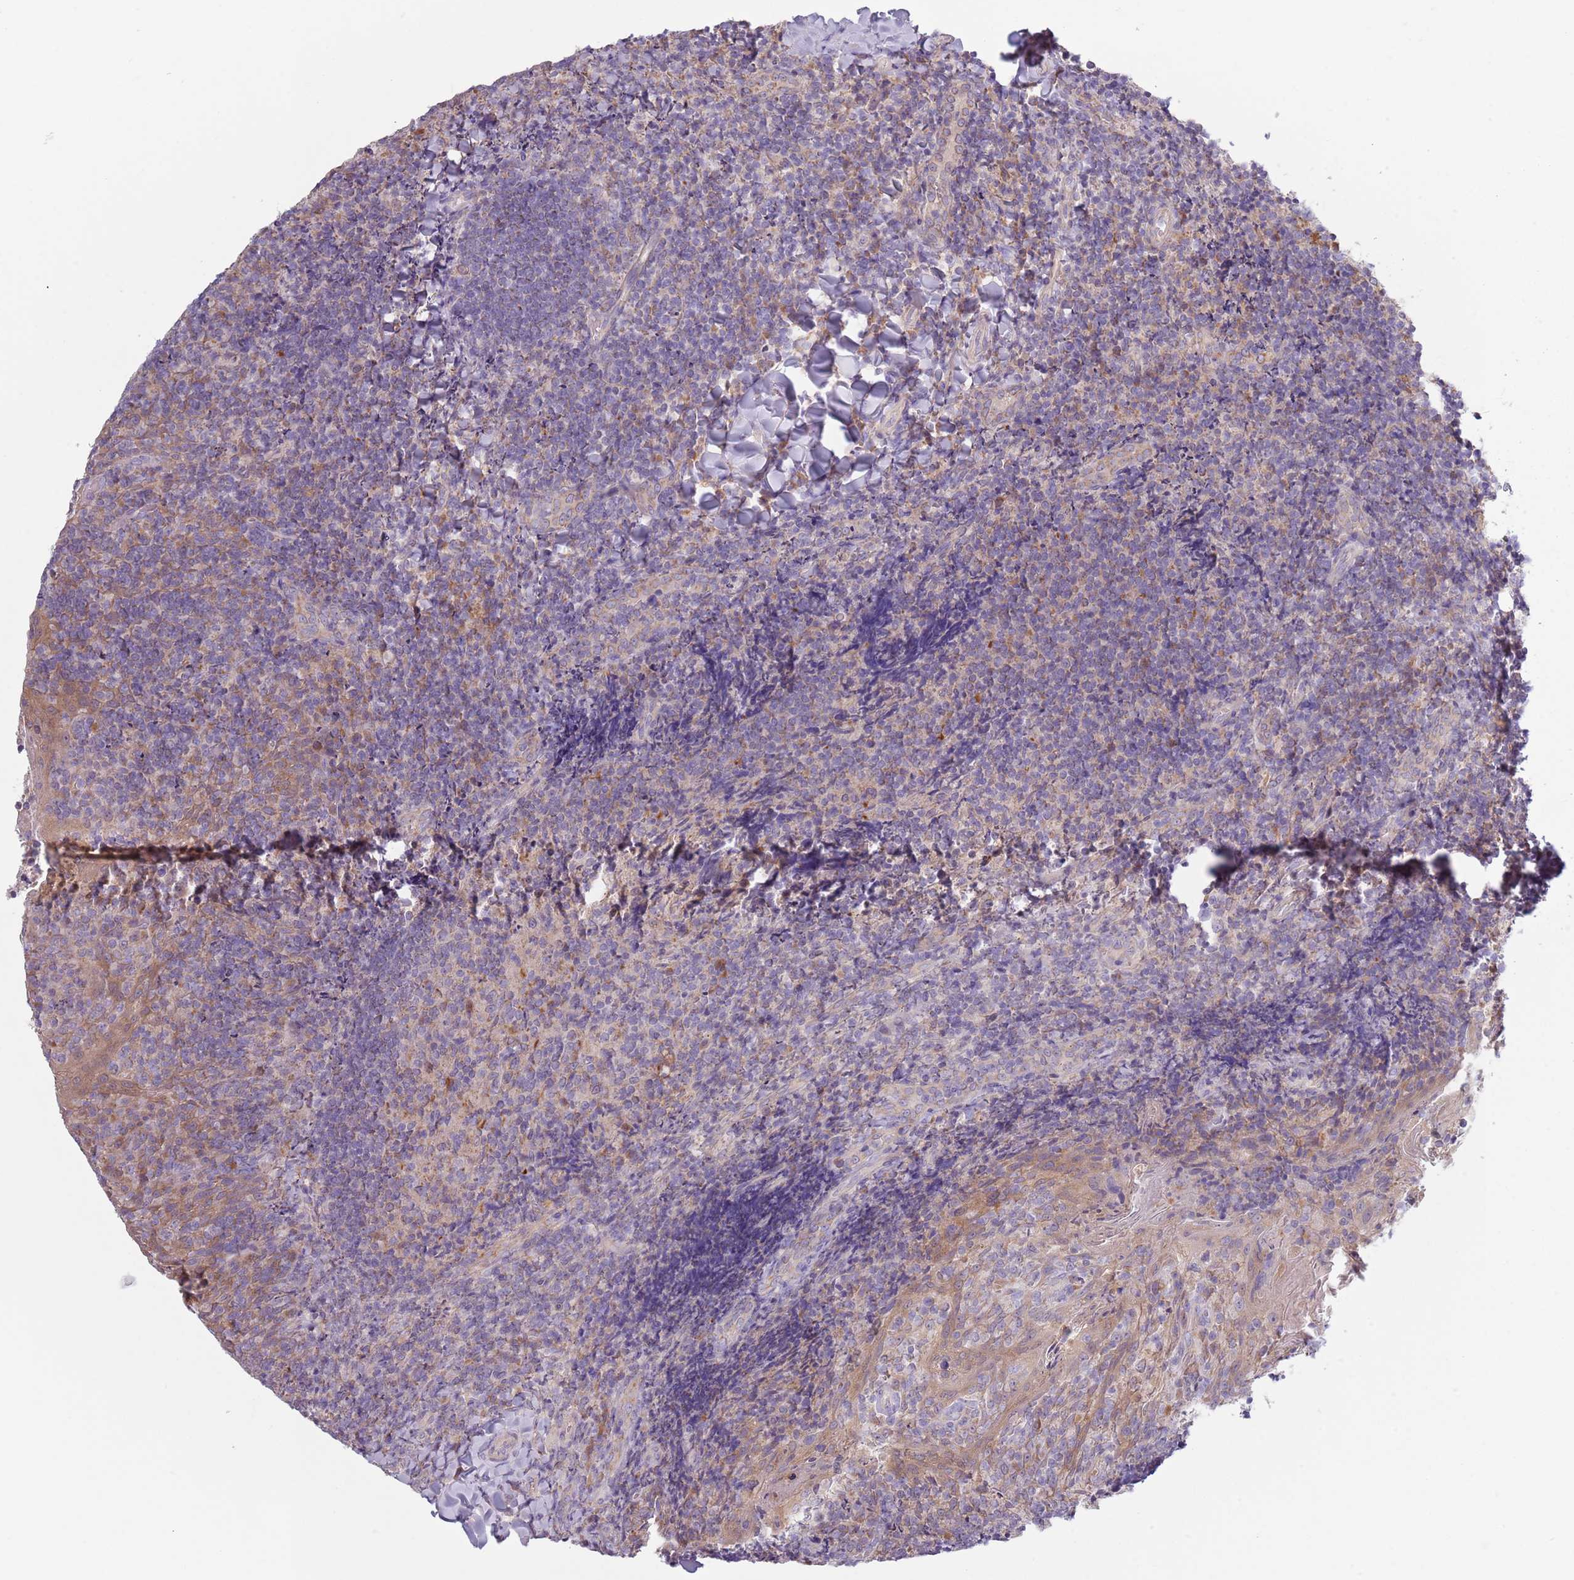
{"staining": {"intensity": "negative", "quantity": "none", "location": "none"}, "tissue": "tonsil", "cell_type": "Germinal center cells", "image_type": "normal", "snomed": [{"axis": "morphology", "description": "Normal tissue, NOS"}, {"axis": "topography", "description": "Tonsil"}], "caption": "Immunohistochemical staining of benign human tonsil displays no significant staining in germinal center cells.", "gene": "COQ5", "patient": {"sex": "female", "age": 10}}